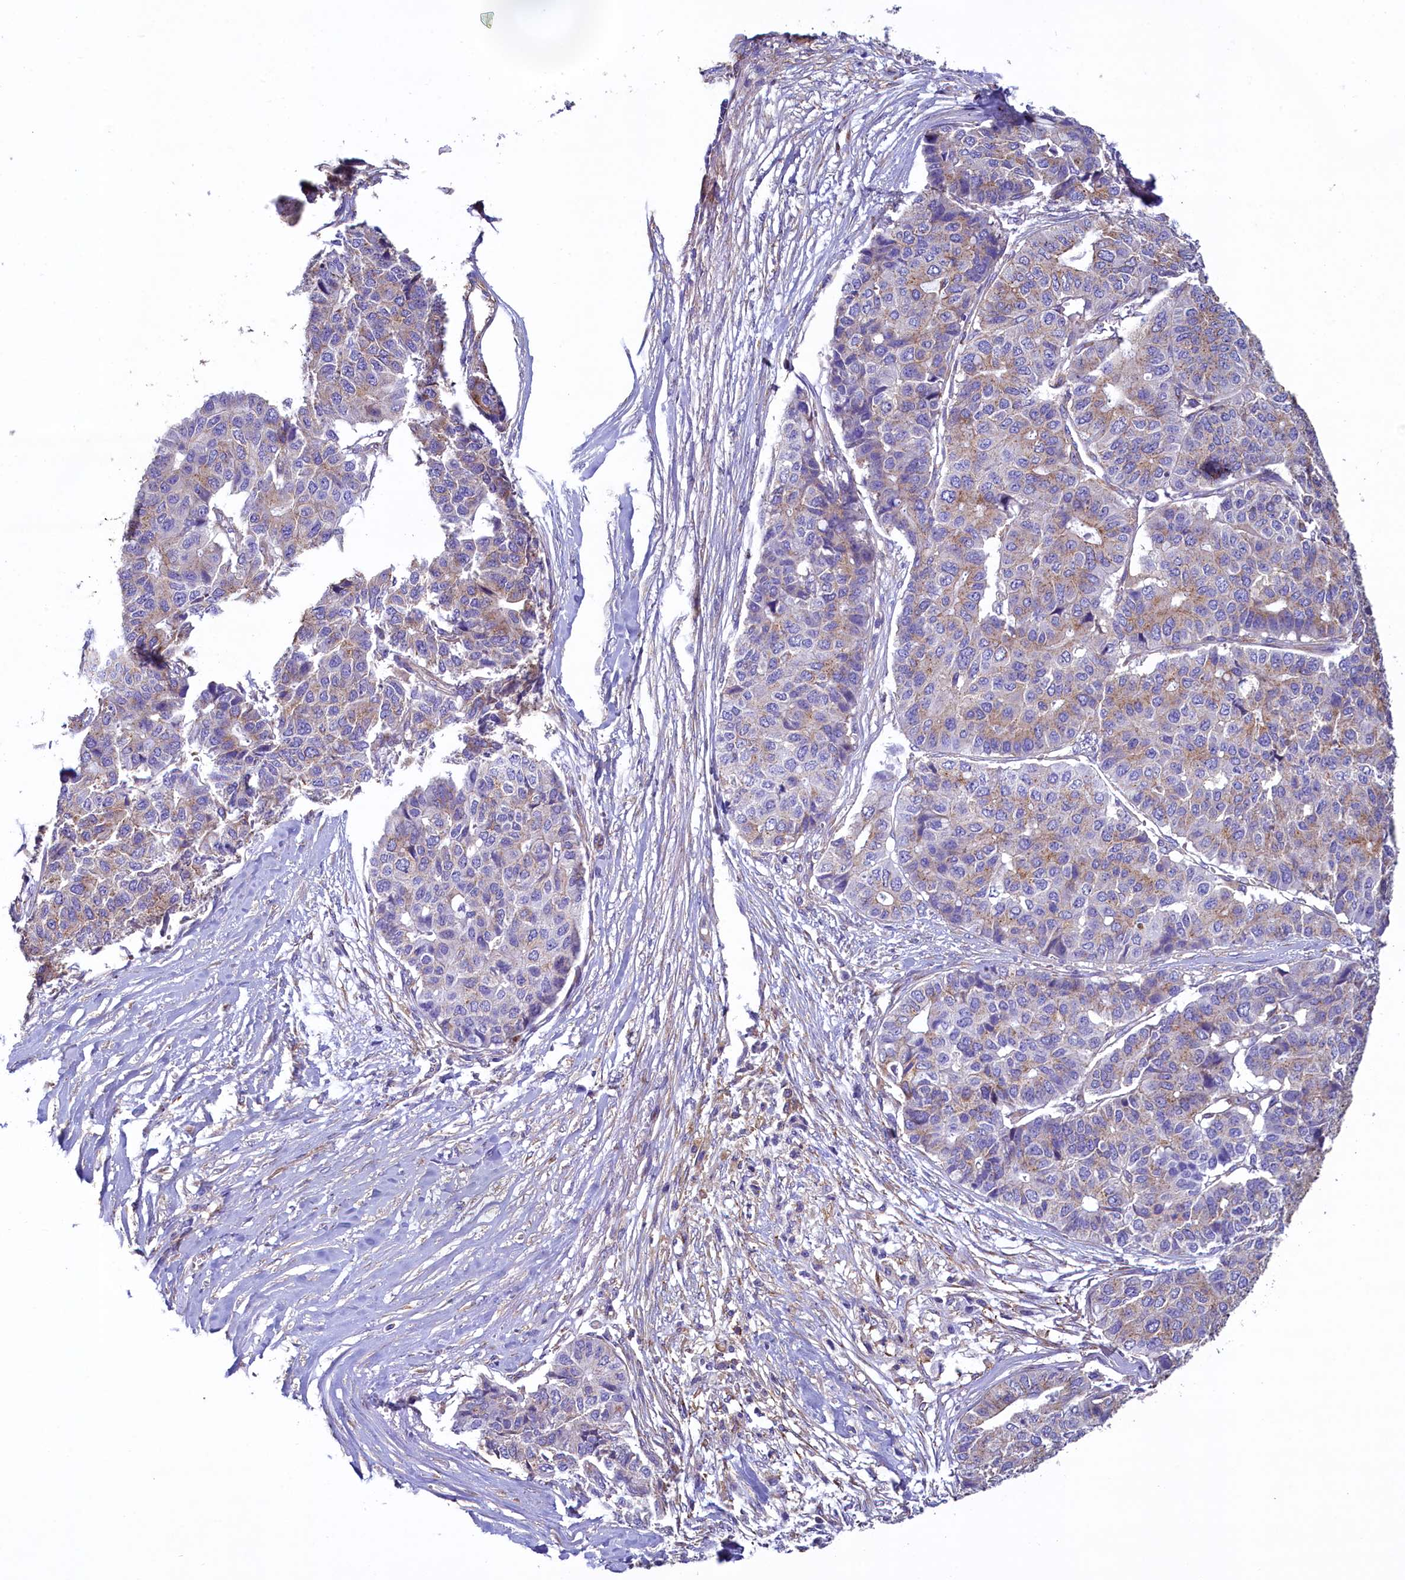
{"staining": {"intensity": "weak", "quantity": "25%-75%", "location": "cytoplasmic/membranous"}, "tissue": "pancreatic cancer", "cell_type": "Tumor cells", "image_type": "cancer", "snomed": [{"axis": "morphology", "description": "Adenocarcinoma, NOS"}, {"axis": "topography", "description": "Pancreas"}], "caption": "The micrograph displays staining of adenocarcinoma (pancreatic), revealing weak cytoplasmic/membranous protein staining (brown color) within tumor cells.", "gene": "GPR21", "patient": {"sex": "male", "age": 50}}